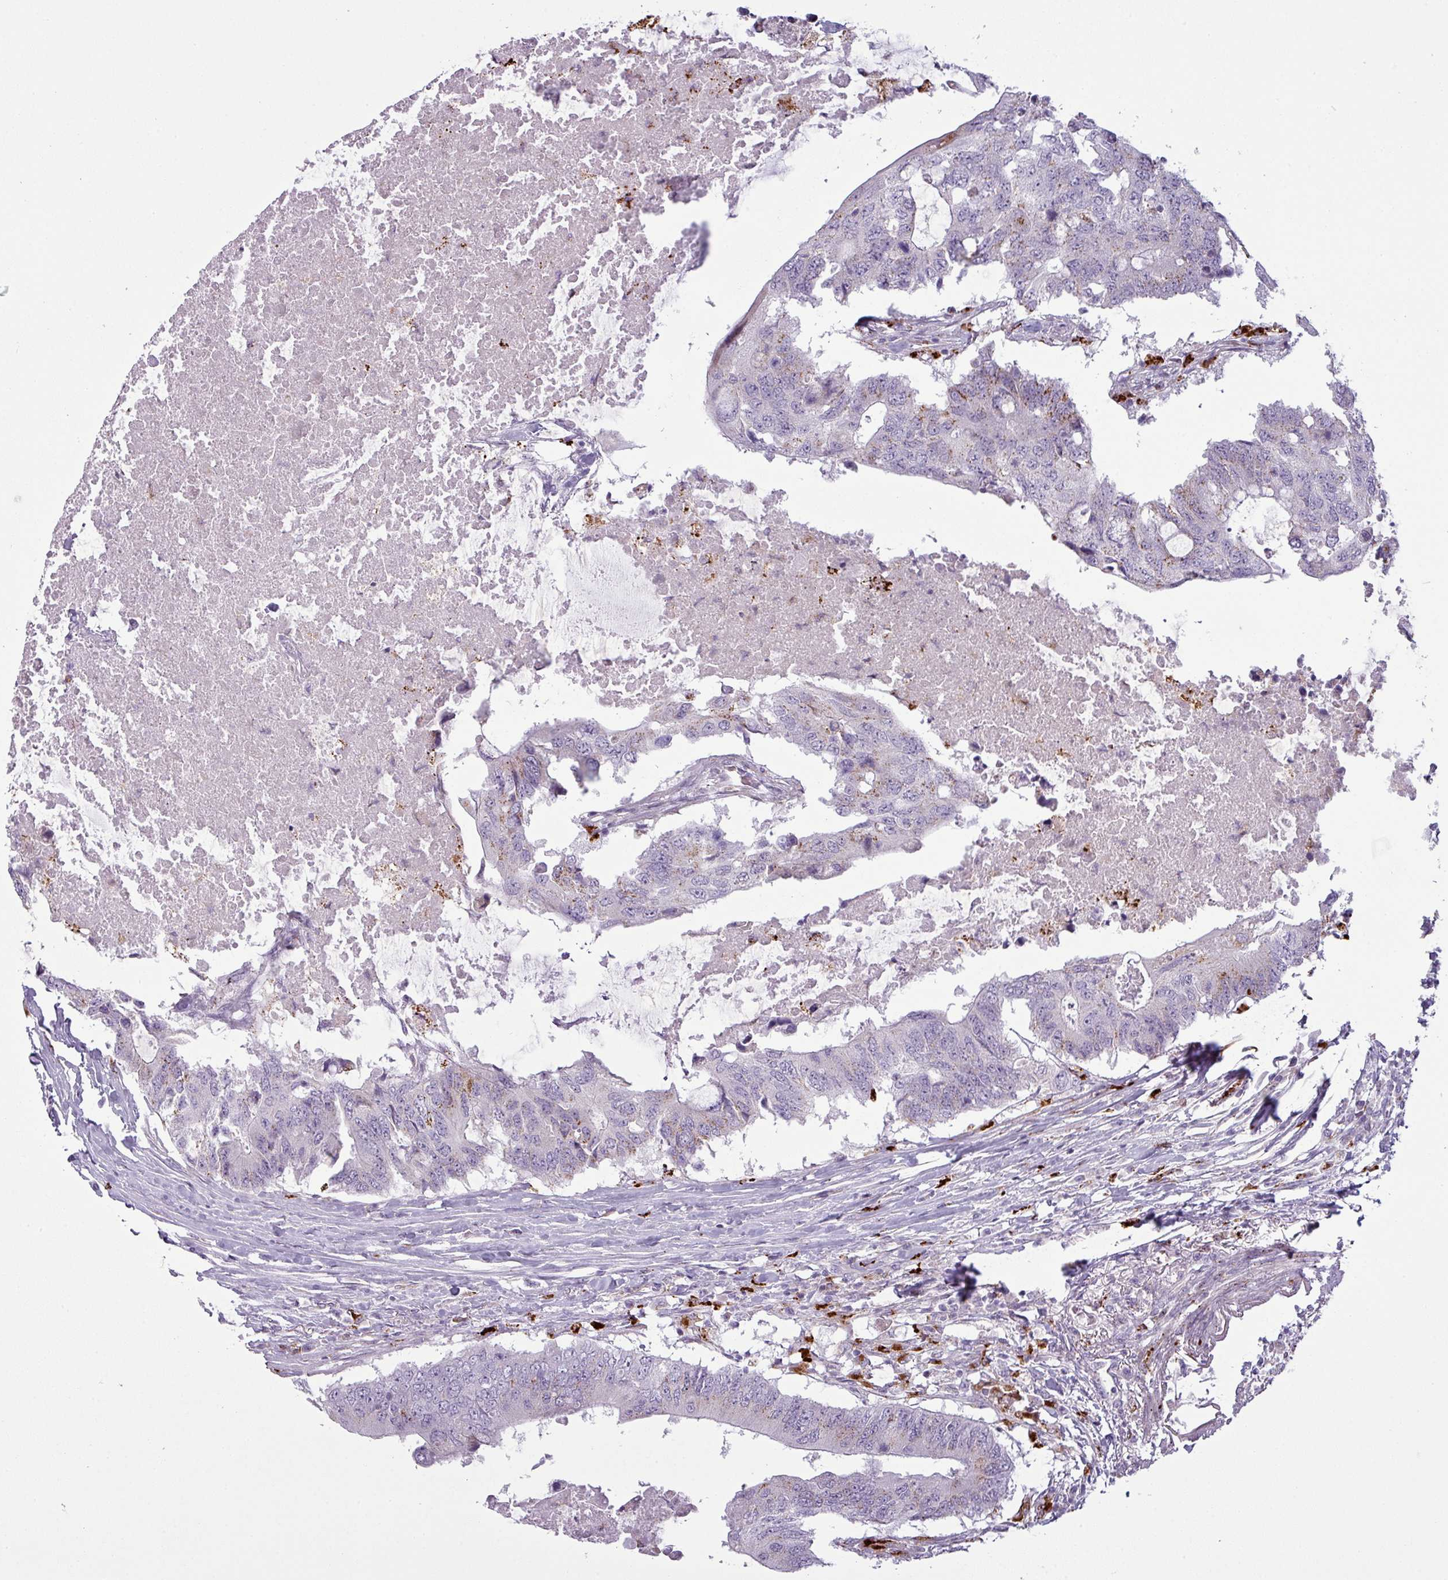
{"staining": {"intensity": "moderate", "quantity": "<25%", "location": "cytoplasmic/membranous"}, "tissue": "colorectal cancer", "cell_type": "Tumor cells", "image_type": "cancer", "snomed": [{"axis": "morphology", "description": "Adenocarcinoma, NOS"}, {"axis": "topography", "description": "Colon"}], "caption": "Colorectal adenocarcinoma tissue exhibits moderate cytoplasmic/membranous positivity in about <25% of tumor cells The staining was performed using DAB (3,3'-diaminobenzidine) to visualize the protein expression in brown, while the nuclei were stained in blue with hematoxylin (Magnification: 20x).", "gene": "MAP7D2", "patient": {"sex": "male", "age": 71}}